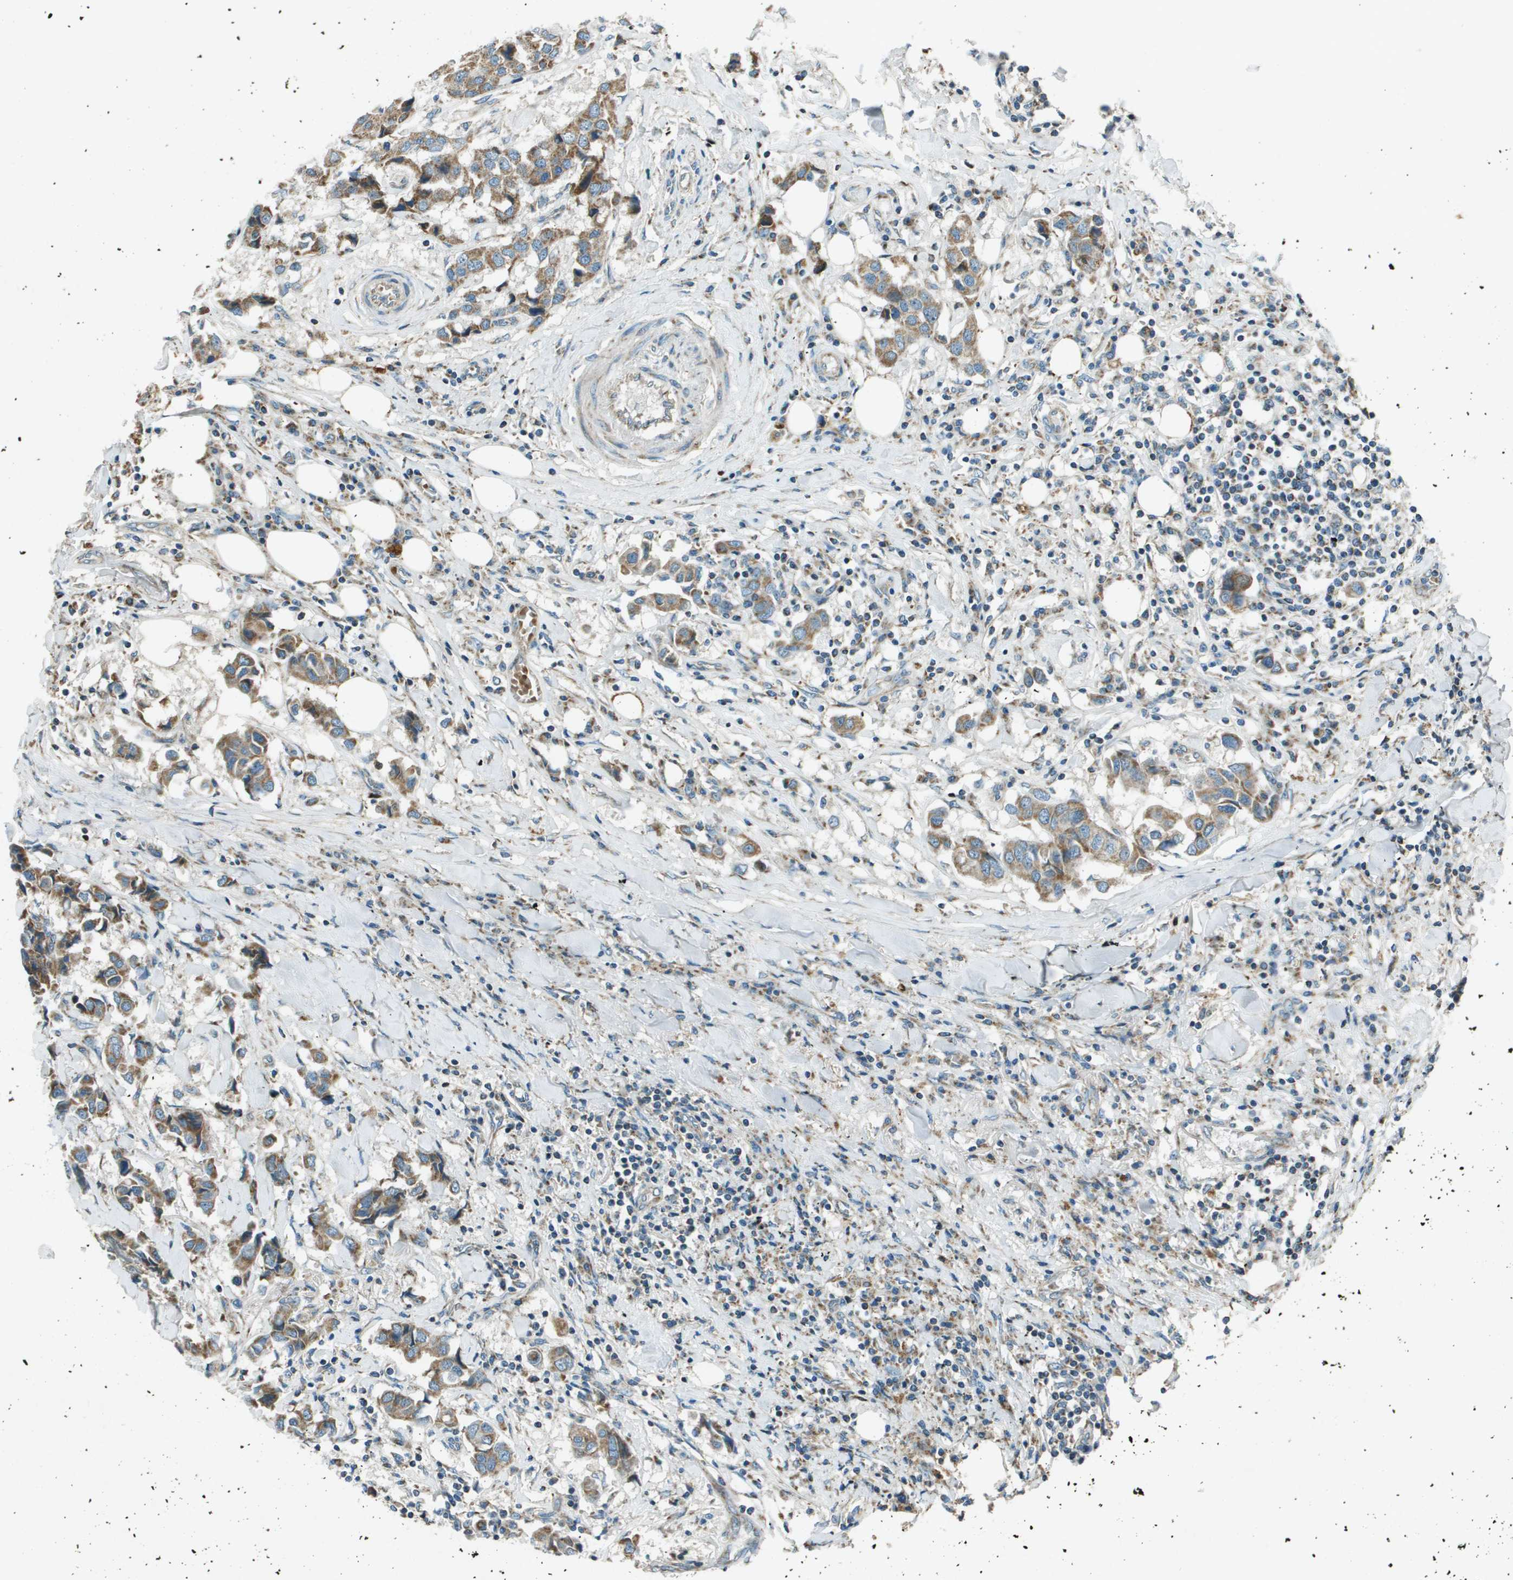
{"staining": {"intensity": "moderate", "quantity": ">75%", "location": "cytoplasmic/membranous"}, "tissue": "breast cancer", "cell_type": "Tumor cells", "image_type": "cancer", "snomed": [{"axis": "morphology", "description": "Duct carcinoma"}, {"axis": "topography", "description": "Breast"}], "caption": "Protein analysis of breast cancer tissue reveals moderate cytoplasmic/membranous staining in about >75% of tumor cells. The staining was performed using DAB (3,3'-diaminobenzidine), with brown indicating positive protein expression. Nuclei are stained blue with hematoxylin.", "gene": "MIGA1", "patient": {"sex": "female", "age": 80}}